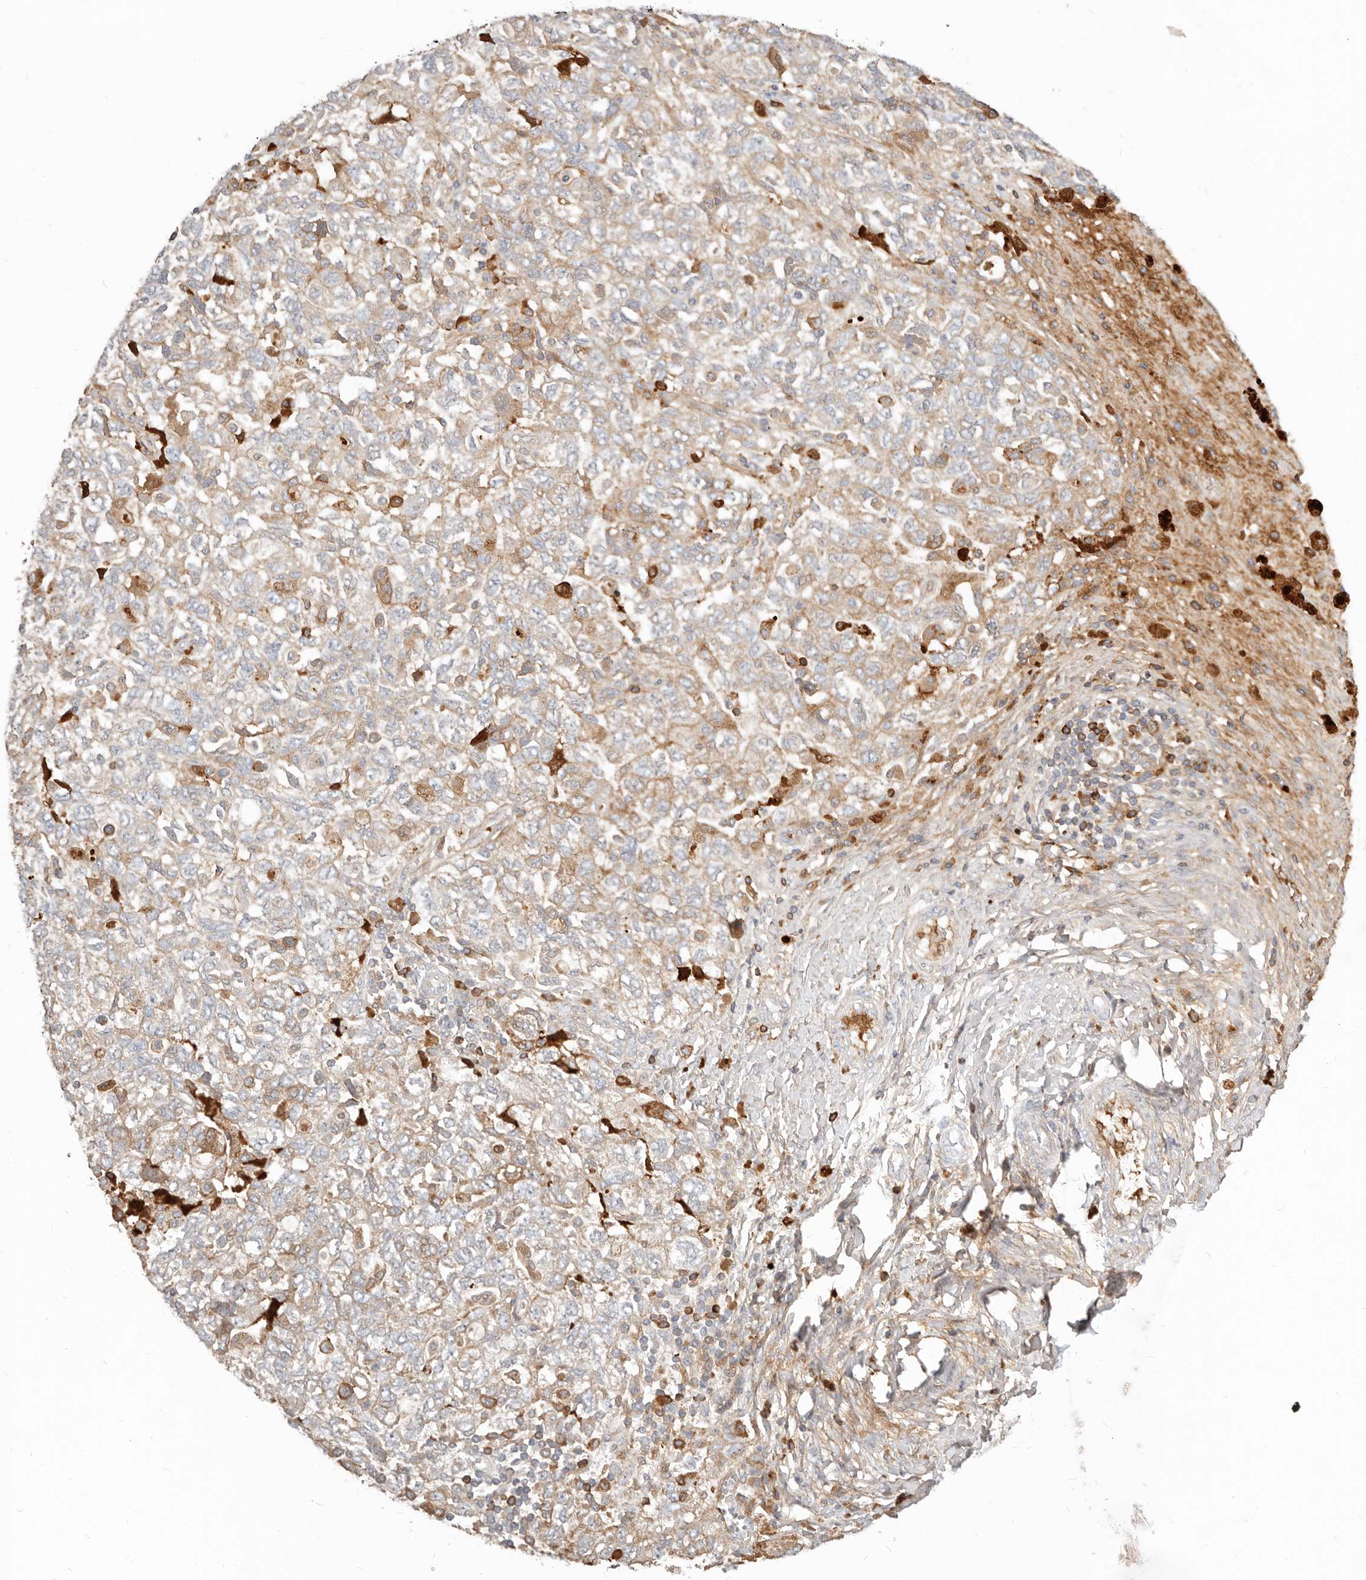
{"staining": {"intensity": "moderate", "quantity": "25%-75%", "location": "cytoplasmic/membranous"}, "tissue": "ovarian cancer", "cell_type": "Tumor cells", "image_type": "cancer", "snomed": [{"axis": "morphology", "description": "Carcinoma, NOS"}, {"axis": "morphology", "description": "Cystadenocarcinoma, serous, NOS"}, {"axis": "topography", "description": "Ovary"}], "caption": "High-magnification brightfield microscopy of ovarian cancer (serous cystadenocarcinoma) stained with DAB (brown) and counterstained with hematoxylin (blue). tumor cells exhibit moderate cytoplasmic/membranous expression is present in approximately25%-75% of cells. The protein of interest is shown in brown color, while the nuclei are stained blue.", "gene": "MTFR2", "patient": {"sex": "female", "age": 69}}